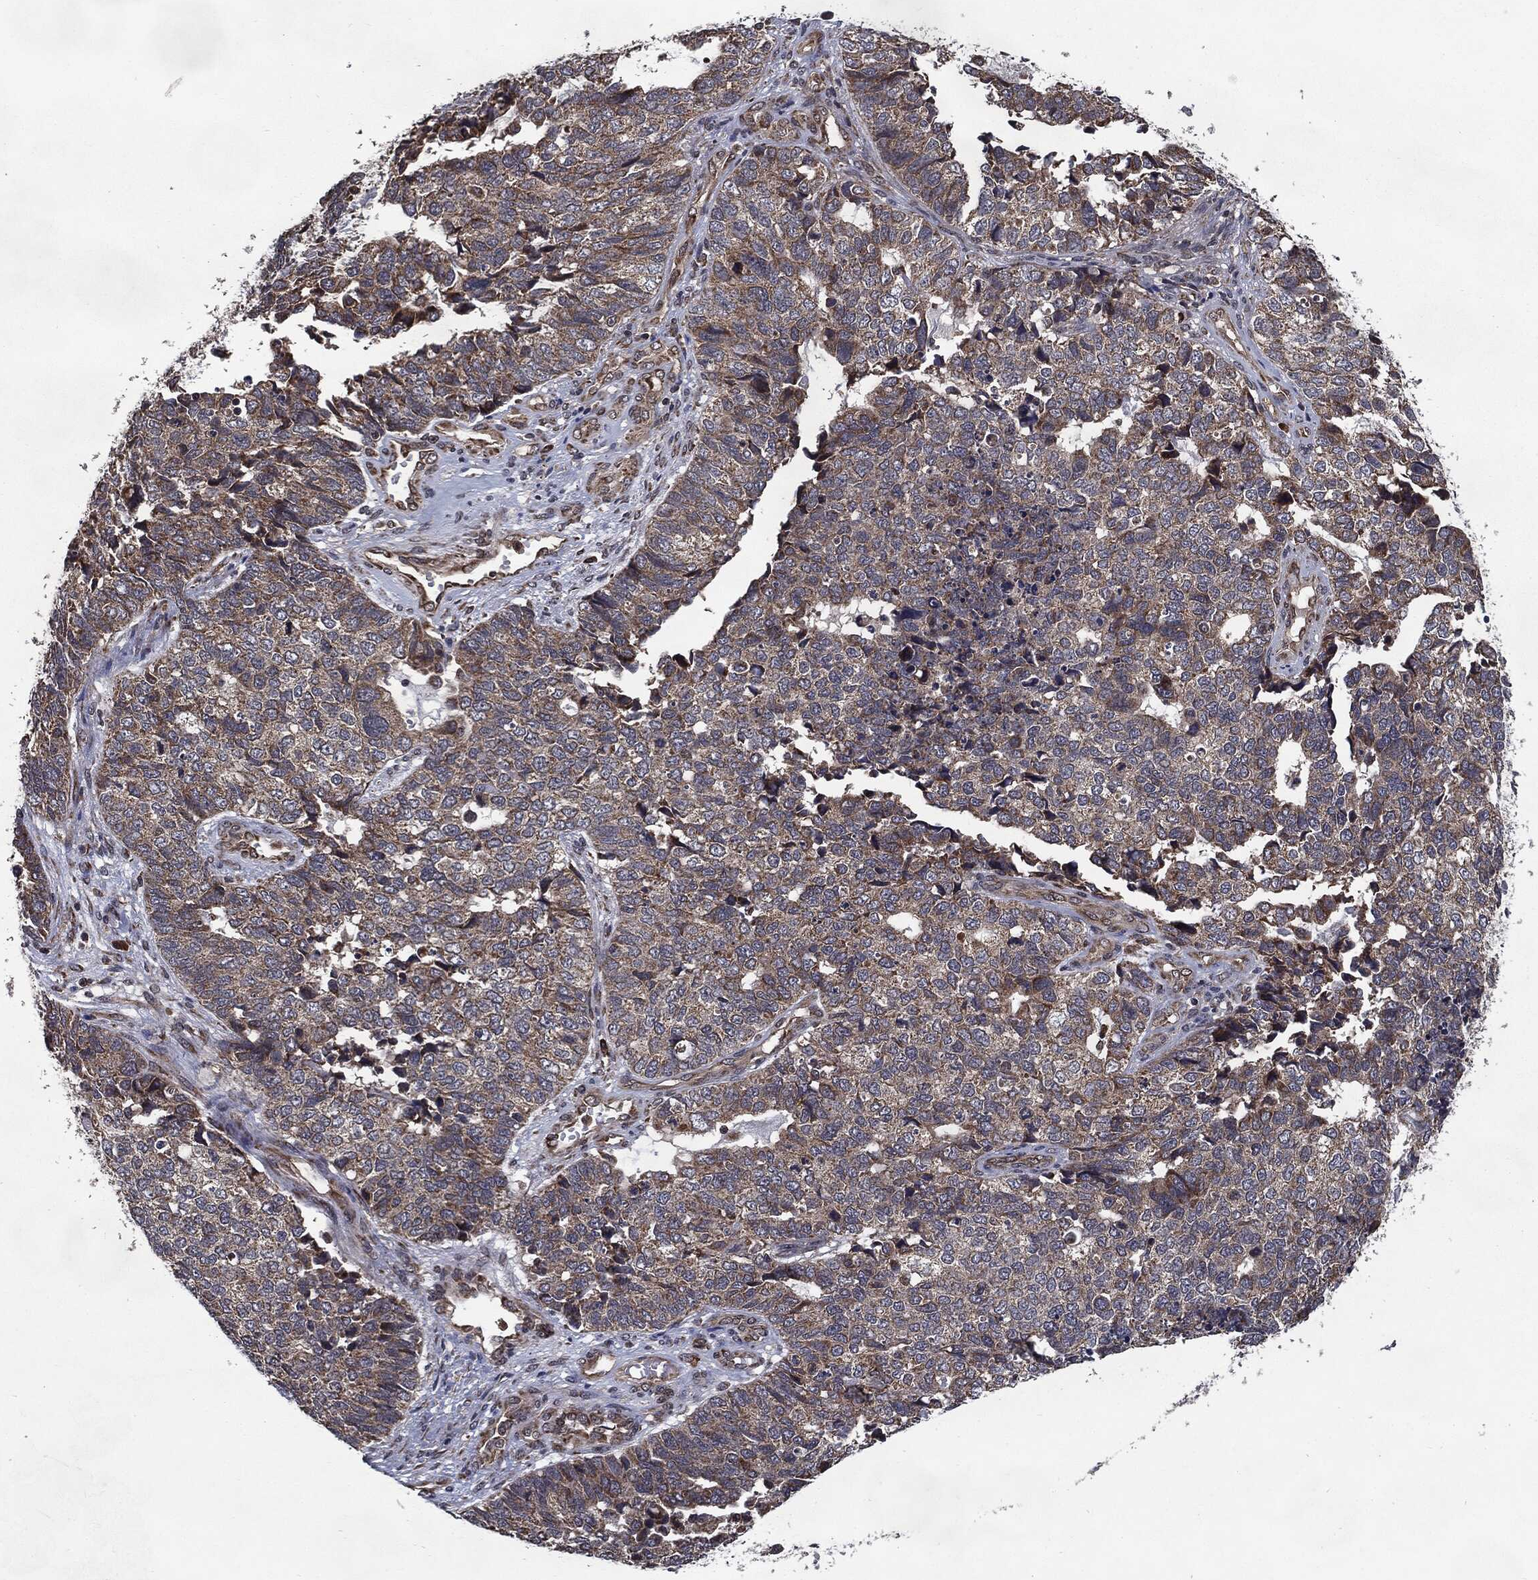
{"staining": {"intensity": "moderate", "quantity": "25%-75%", "location": "cytoplasmic/membranous"}, "tissue": "cervical cancer", "cell_type": "Tumor cells", "image_type": "cancer", "snomed": [{"axis": "morphology", "description": "Squamous cell carcinoma, NOS"}, {"axis": "topography", "description": "Cervix"}], "caption": "Immunohistochemistry (DAB (3,3'-diaminobenzidine)) staining of human cervical cancer (squamous cell carcinoma) demonstrates moderate cytoplasmic/membranous protein staining in approximately 25%-75% of tumor cells. (DAB (3,3'-diaminobenzidine) = brown stain, brightfield microscopy at high magnification).", "gene": "HDAC5", "patient": {"sex": "female", "age": 63}}